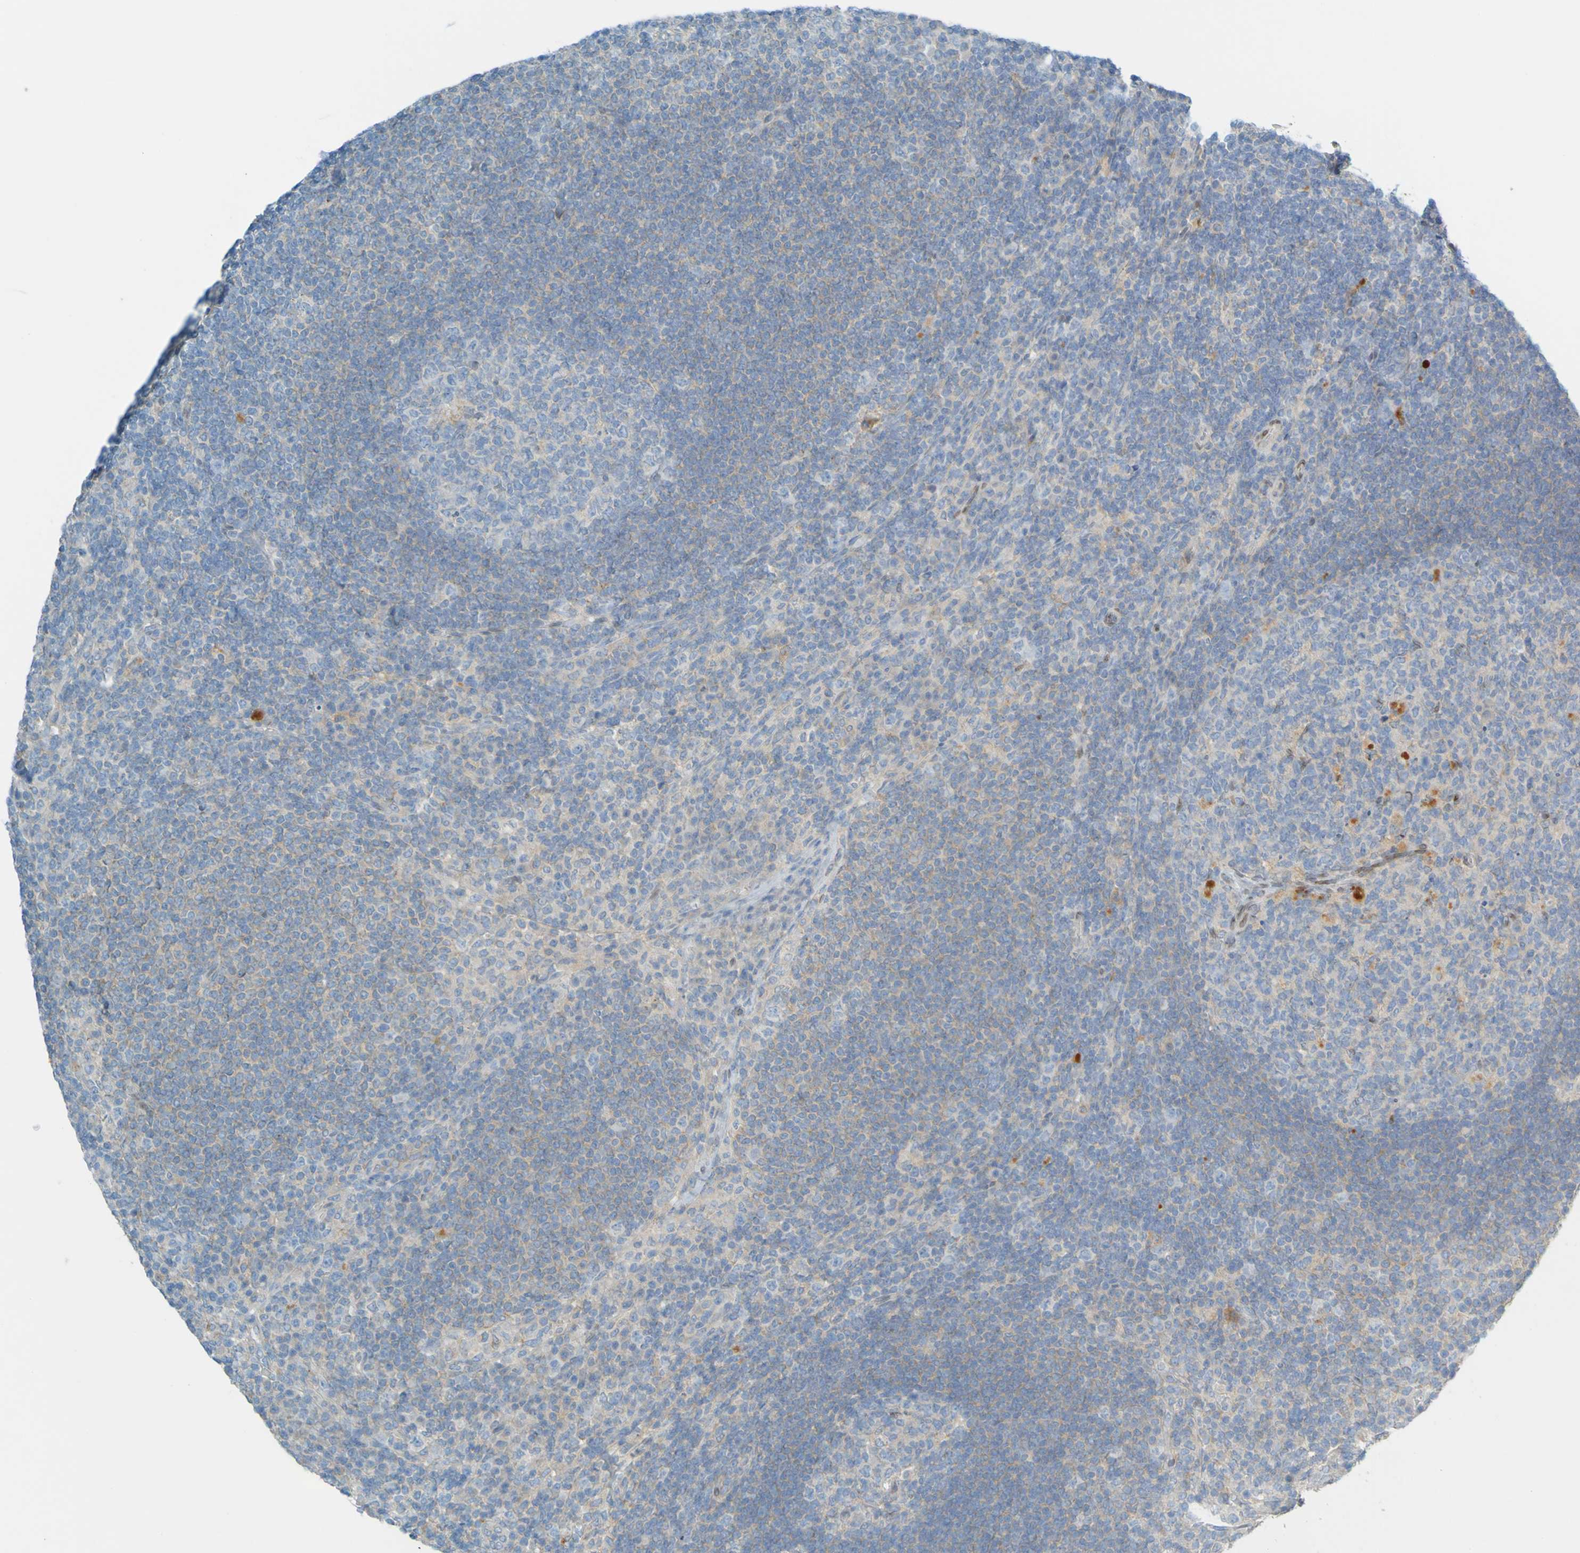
{"staining": {"intensity": "moderate", "quantity": "<25%", "location": "cytoplasmic/membranous"}, "tissue": "lymph node", "cell_type": "Germinal center cells", "image_type": "normal", "snomed": [{"axis": "morphology", "description": "Normal tissue, NOS"}, {"axis": "topography", "description": "Lymph node"}], "caption": "A brown stain shows moderate cytoplasmic/membranous expression of a protein in germinal center cells of benign lymph node. Immunohistochemistry stains the protein in brown and the nuclei are stained blue.", "gene": "MAG", "patient": {"sex": "female", "age": 53}}